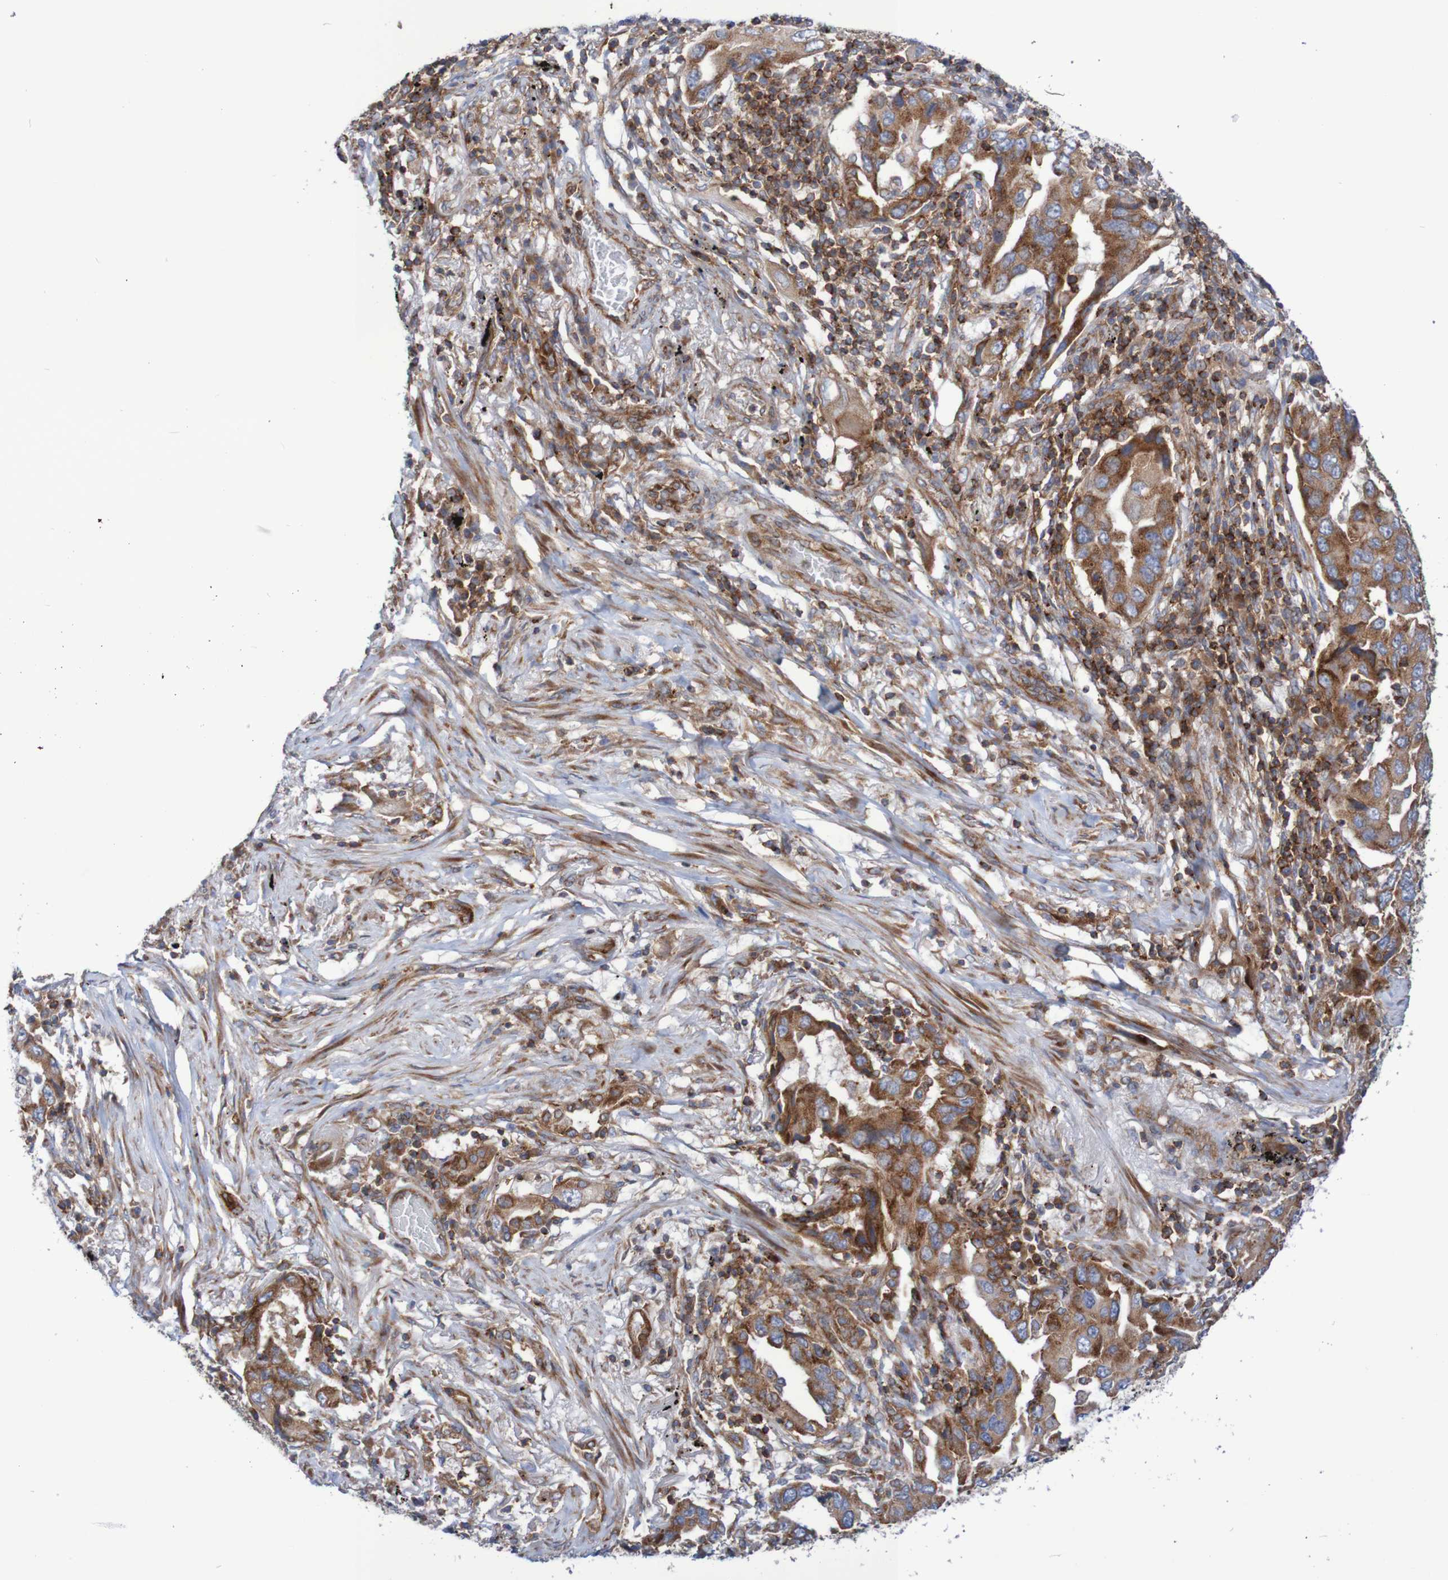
{"staining": {"intensity": "strong", "quantity": ">75%", "location": "cytoplasmic/membranous"}, "tissue": "lung cancer", "cell_type": "Tumor cells", "image_type": "cancer", "snomed": [{"axis": "morphology", "description": "Adenocarcinoma, NOS"}, {"axis": "topography", "description": "Lung"}], "caption": "Lung cancer (adenocarcinoma) stained with DAB IHC demonstrates high levels of strong cytoplasmic/membranous positivity in approximately >75% of tumor cells.", "gene": "FXR2", "patient": {"sex": "female", "age": 65}}